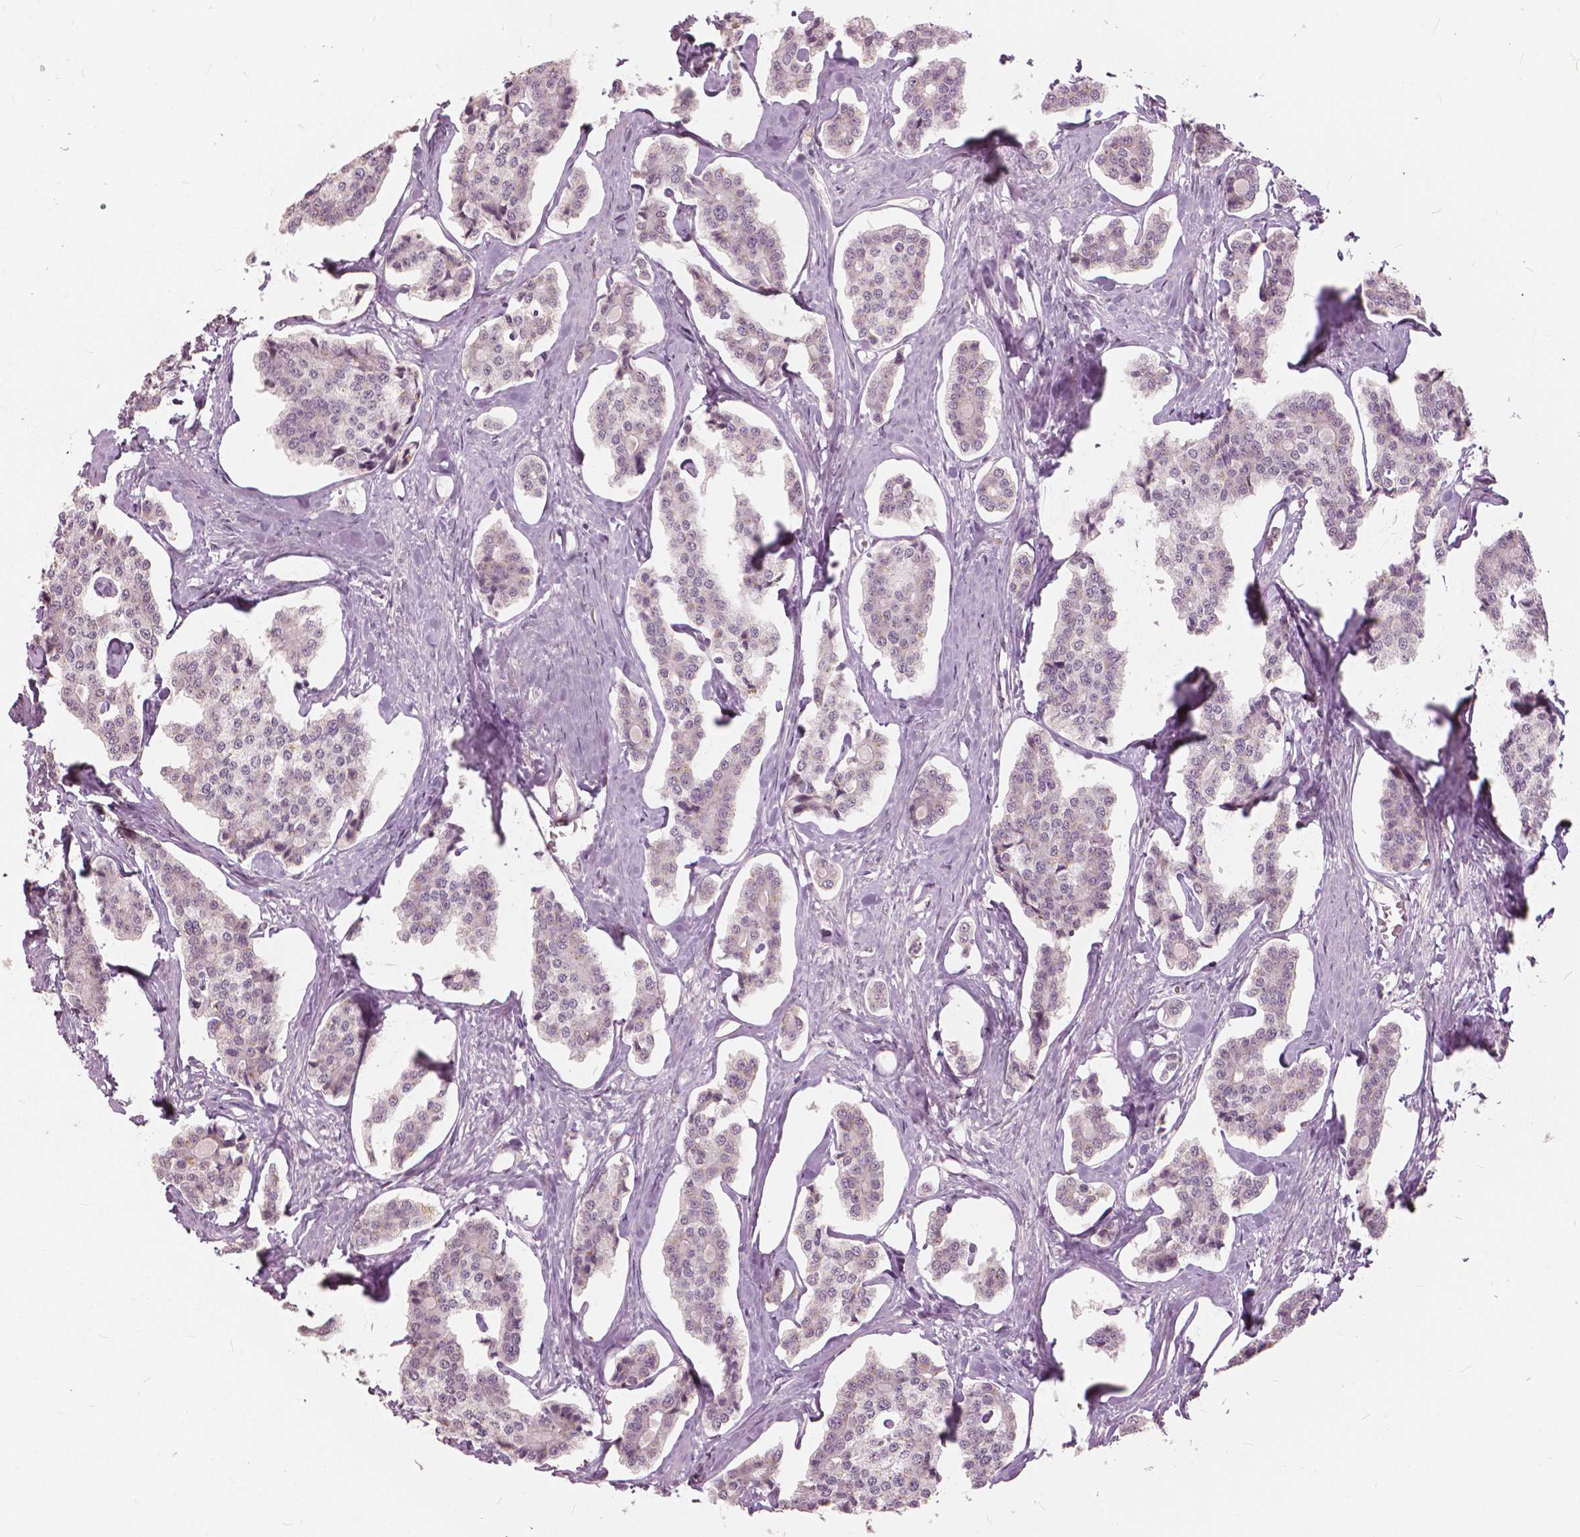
{"staining": {"intensity": "negative", "quantity": "none", "location": "none"}, "tissue": "carcinoid", "cell_type": "Tumor cells", "image_type": "cancer", "snomed": [{"axis": "morphology", "description": "Carcinoid, malignant, NOS"}, {"axis": "topography", "description": "Small intestine"}], "caption": "Immunohistochemistry (IHC) image of neoplastic tissue: human malignant carcinoid stained with DAB demonstrates no significant protein staining in tumor cells.", "gene": "NANOG", "patient": {"sex": "female", "age": 65}}